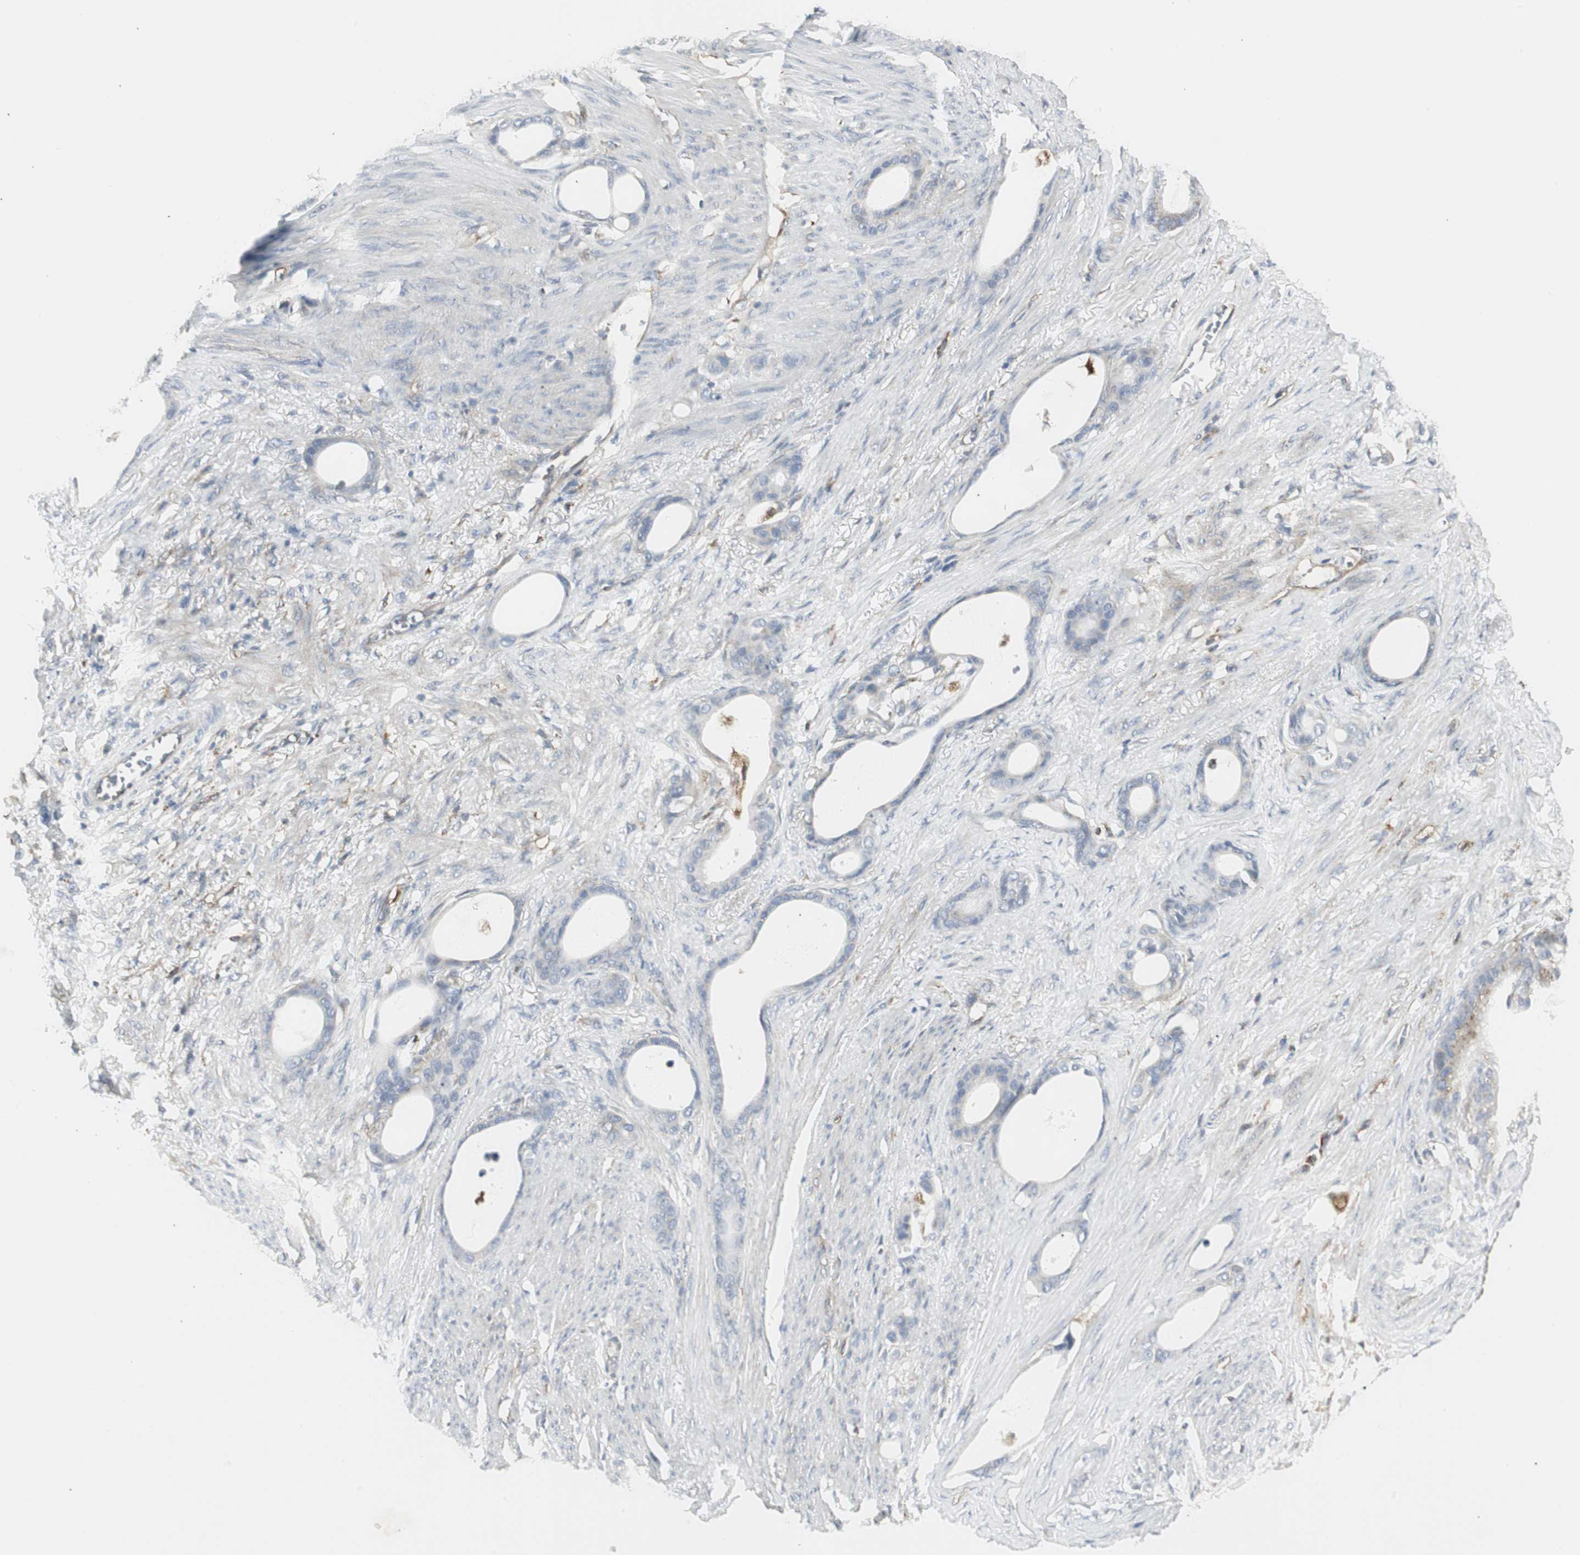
{"staining": {"intensity": "negative", "quantity": "none", "location": "none"}, "tissue": "stomach cancer", "cell_type": "Tumor cells", "image_type": "cancer", "snomed": [{"axis": "morphology", "description": "Adenocarcinoma, NOS"}, {"axis": "topography", "description": "Stomach"}], "caption": "An immunohistochemistry photomicrograph of adenocarcinoma (stomach) is shown. There is no staining in tumor cells of adenocarcinoma (stomach). Brightfield microscopy of immunohistochemistry stained with DAB (3,3'-diaminobenzidine) (brown) and hematoxylin (blue), captured at high magnification.", "gene": "ATP6V1B2", "patient": {"sex": "female", "age": 75}}